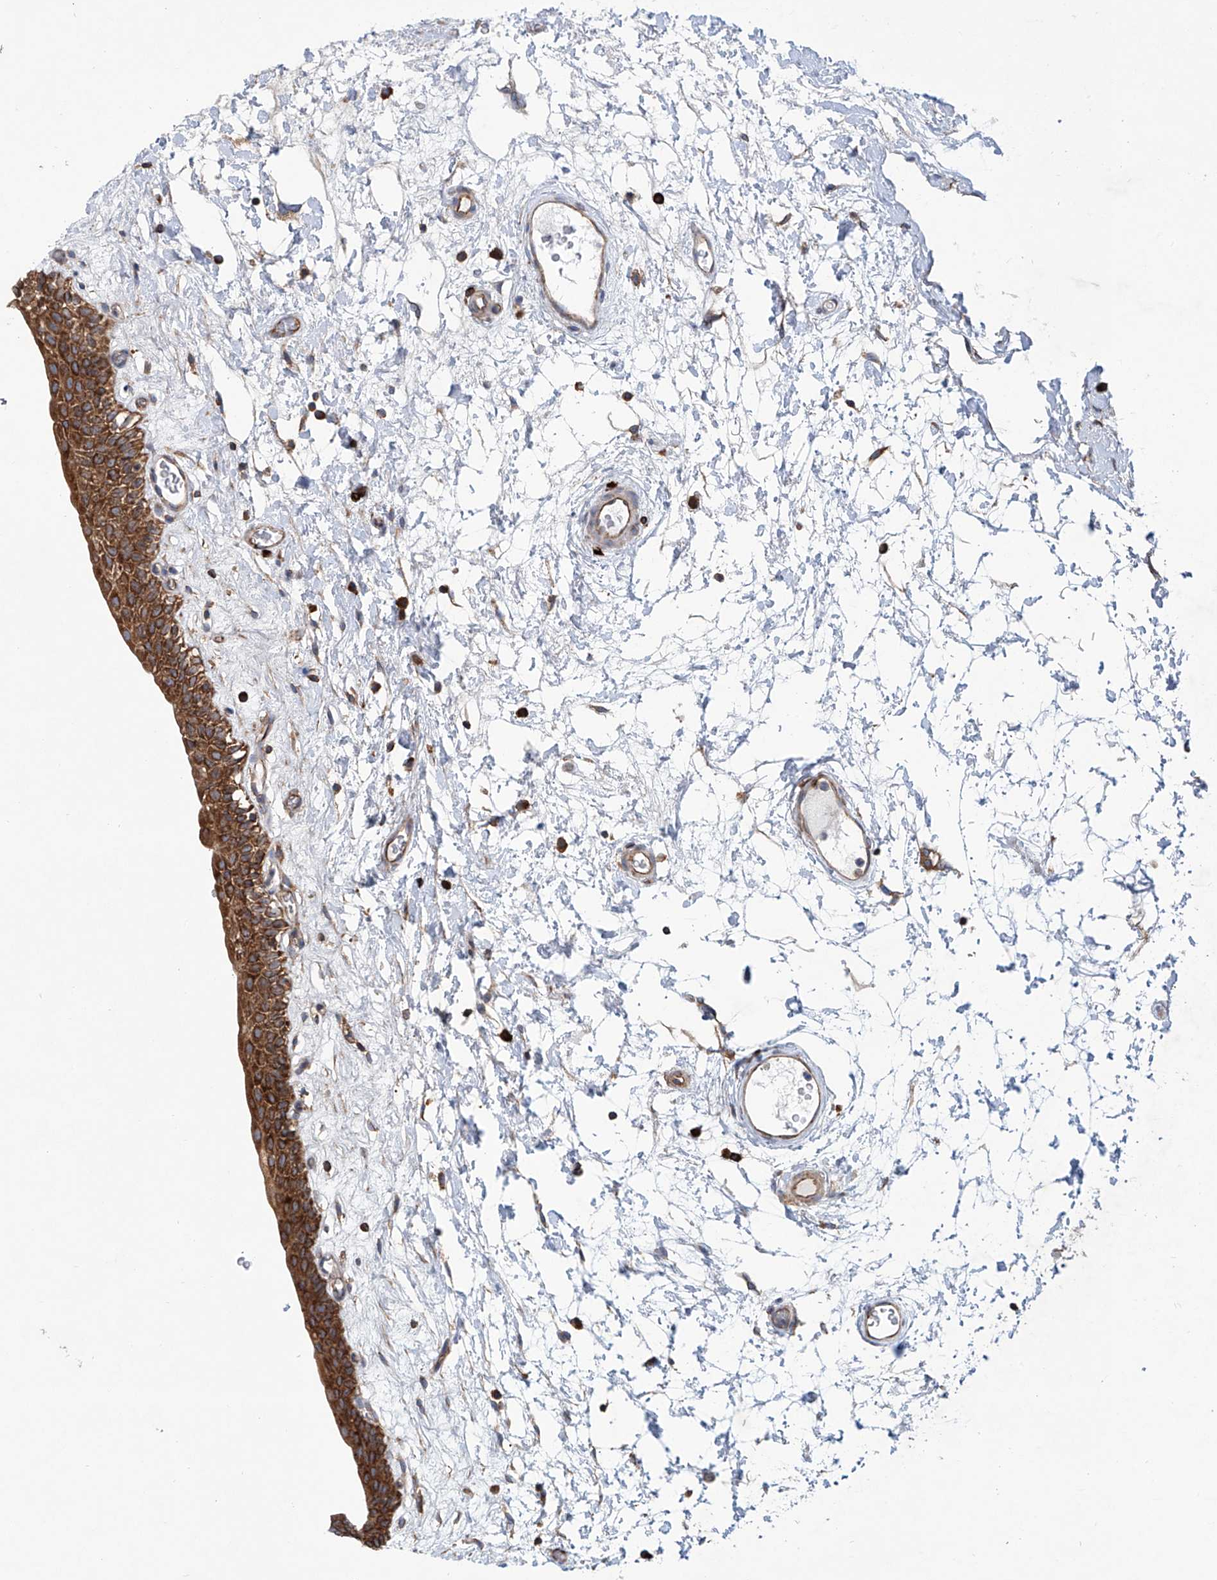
{"staining": {"intensity": "strong", "quantity": ">75%", "location": "cytoplasmic/membranous"}, "tissue": "urinary bladder", "cell_type": "Urothelial cells", "image_type": "normal", "snomed": [{"axis": "morphology", "description": "Normal tissue, NOS"}, {"axis": "topography", "description": "Urinary bladder"}], "caption": "Strong cytoplasmic/membranous staining is appreciated in approximately >75% of urothelial cells in unremarkable urinary bladder.", "gene": "SENP2", "patient": {"sex": "male", "age": 83}}